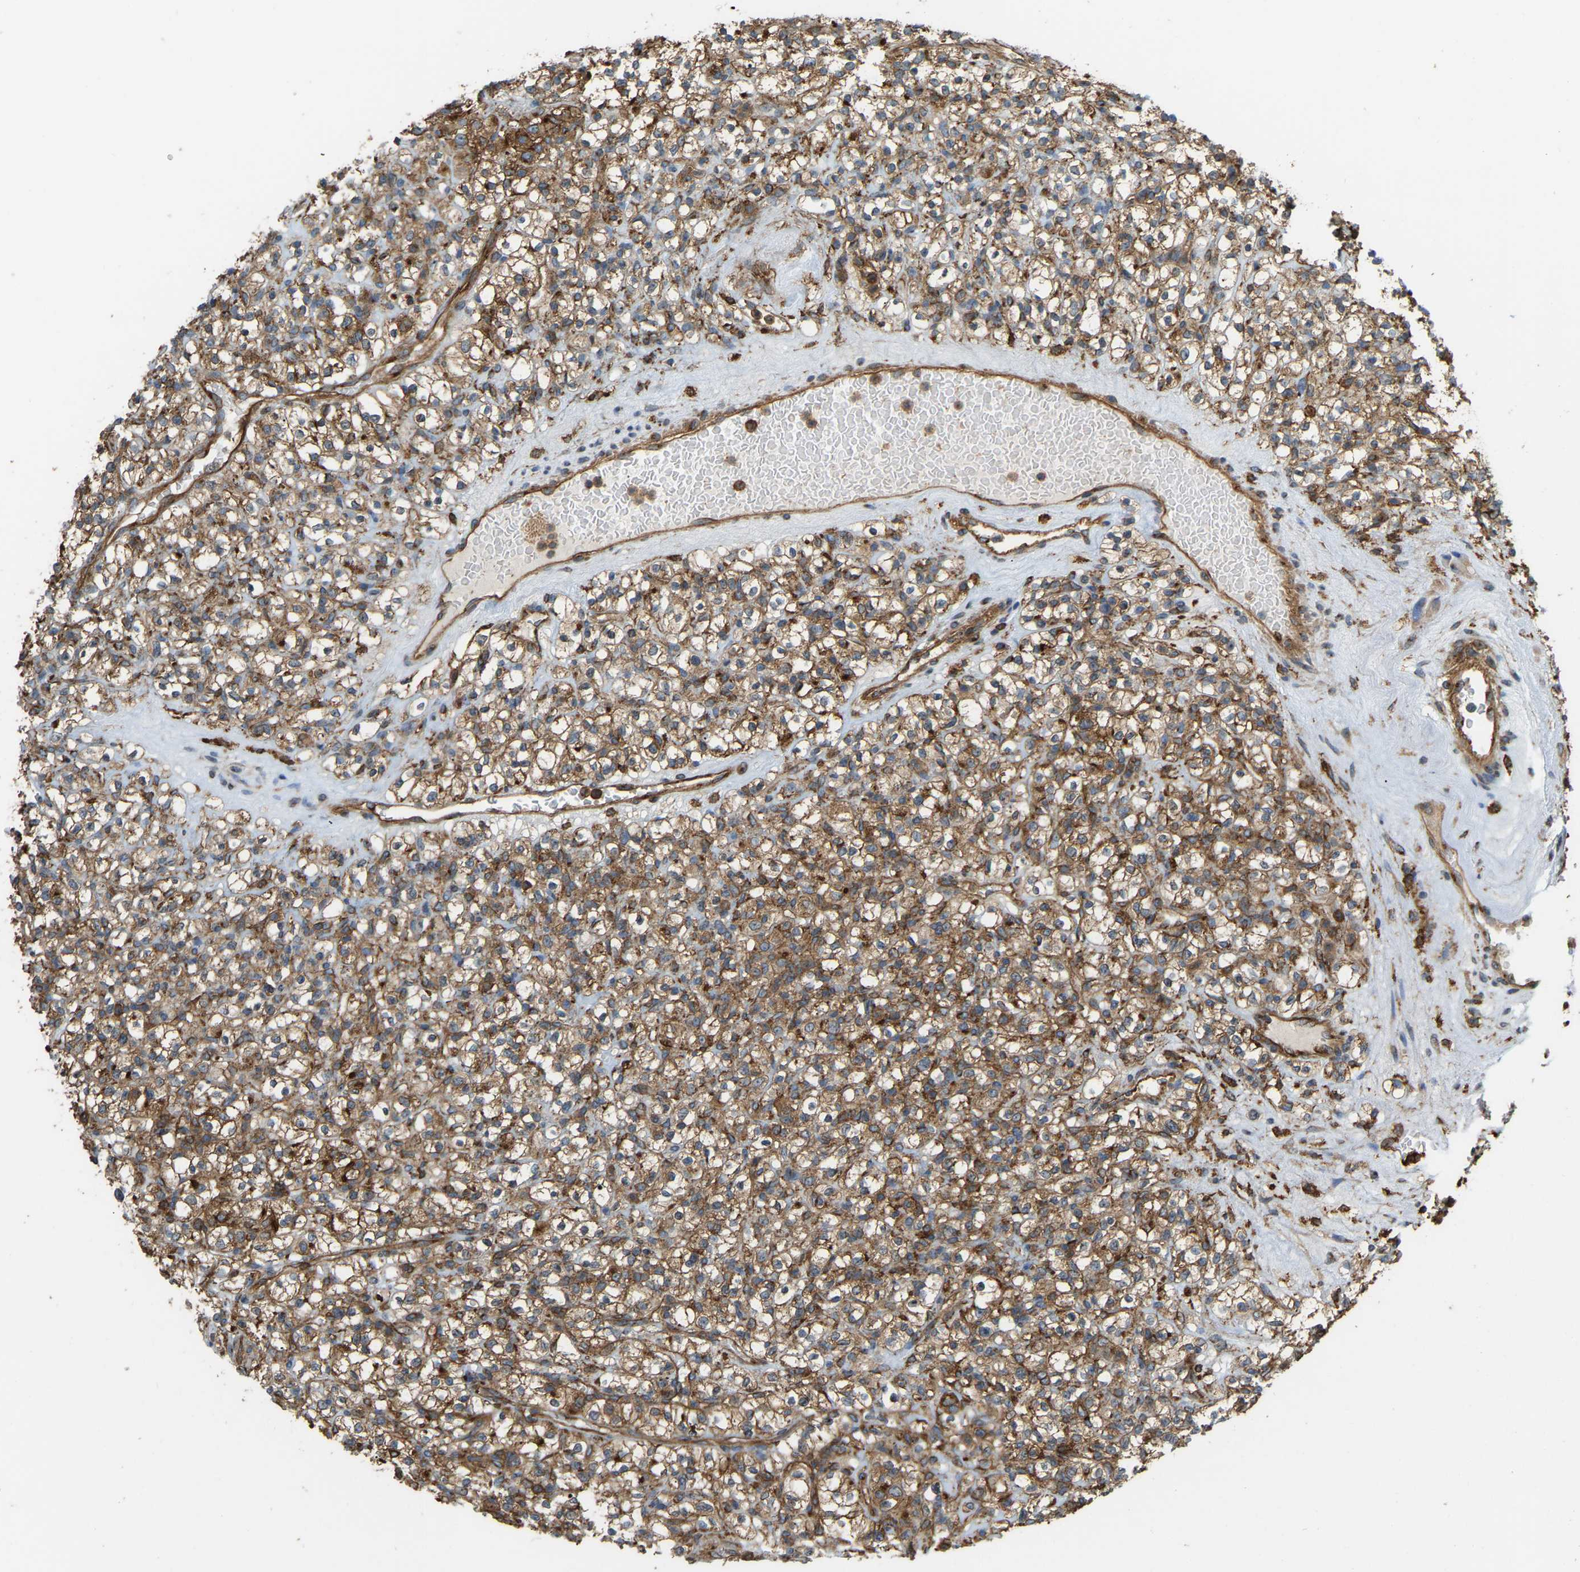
{"staining": {"intensity": "strong", "quantity": ">75%", "location": "cytoplasmic/membranous"}, "tissue": "renal cancer", "cell_type": "Tumor cells", "image_type": "cancer", "snomed": [{"axis": "morphology", "description": "Normal tissue, NOS"}, {"axis": "morphology", "description": "Adenocarcinoma, NOS"}, {"axis": "topography", "description": "Kidney"}], "caption": "This is an image of immunohistochemistry staining of renal adenocarcinoma, which shows strong expression in the cytoplasmic/membranous of tumor cells.", "gene": "PICALM", "patient": {"sex": "female", "age": 72}}